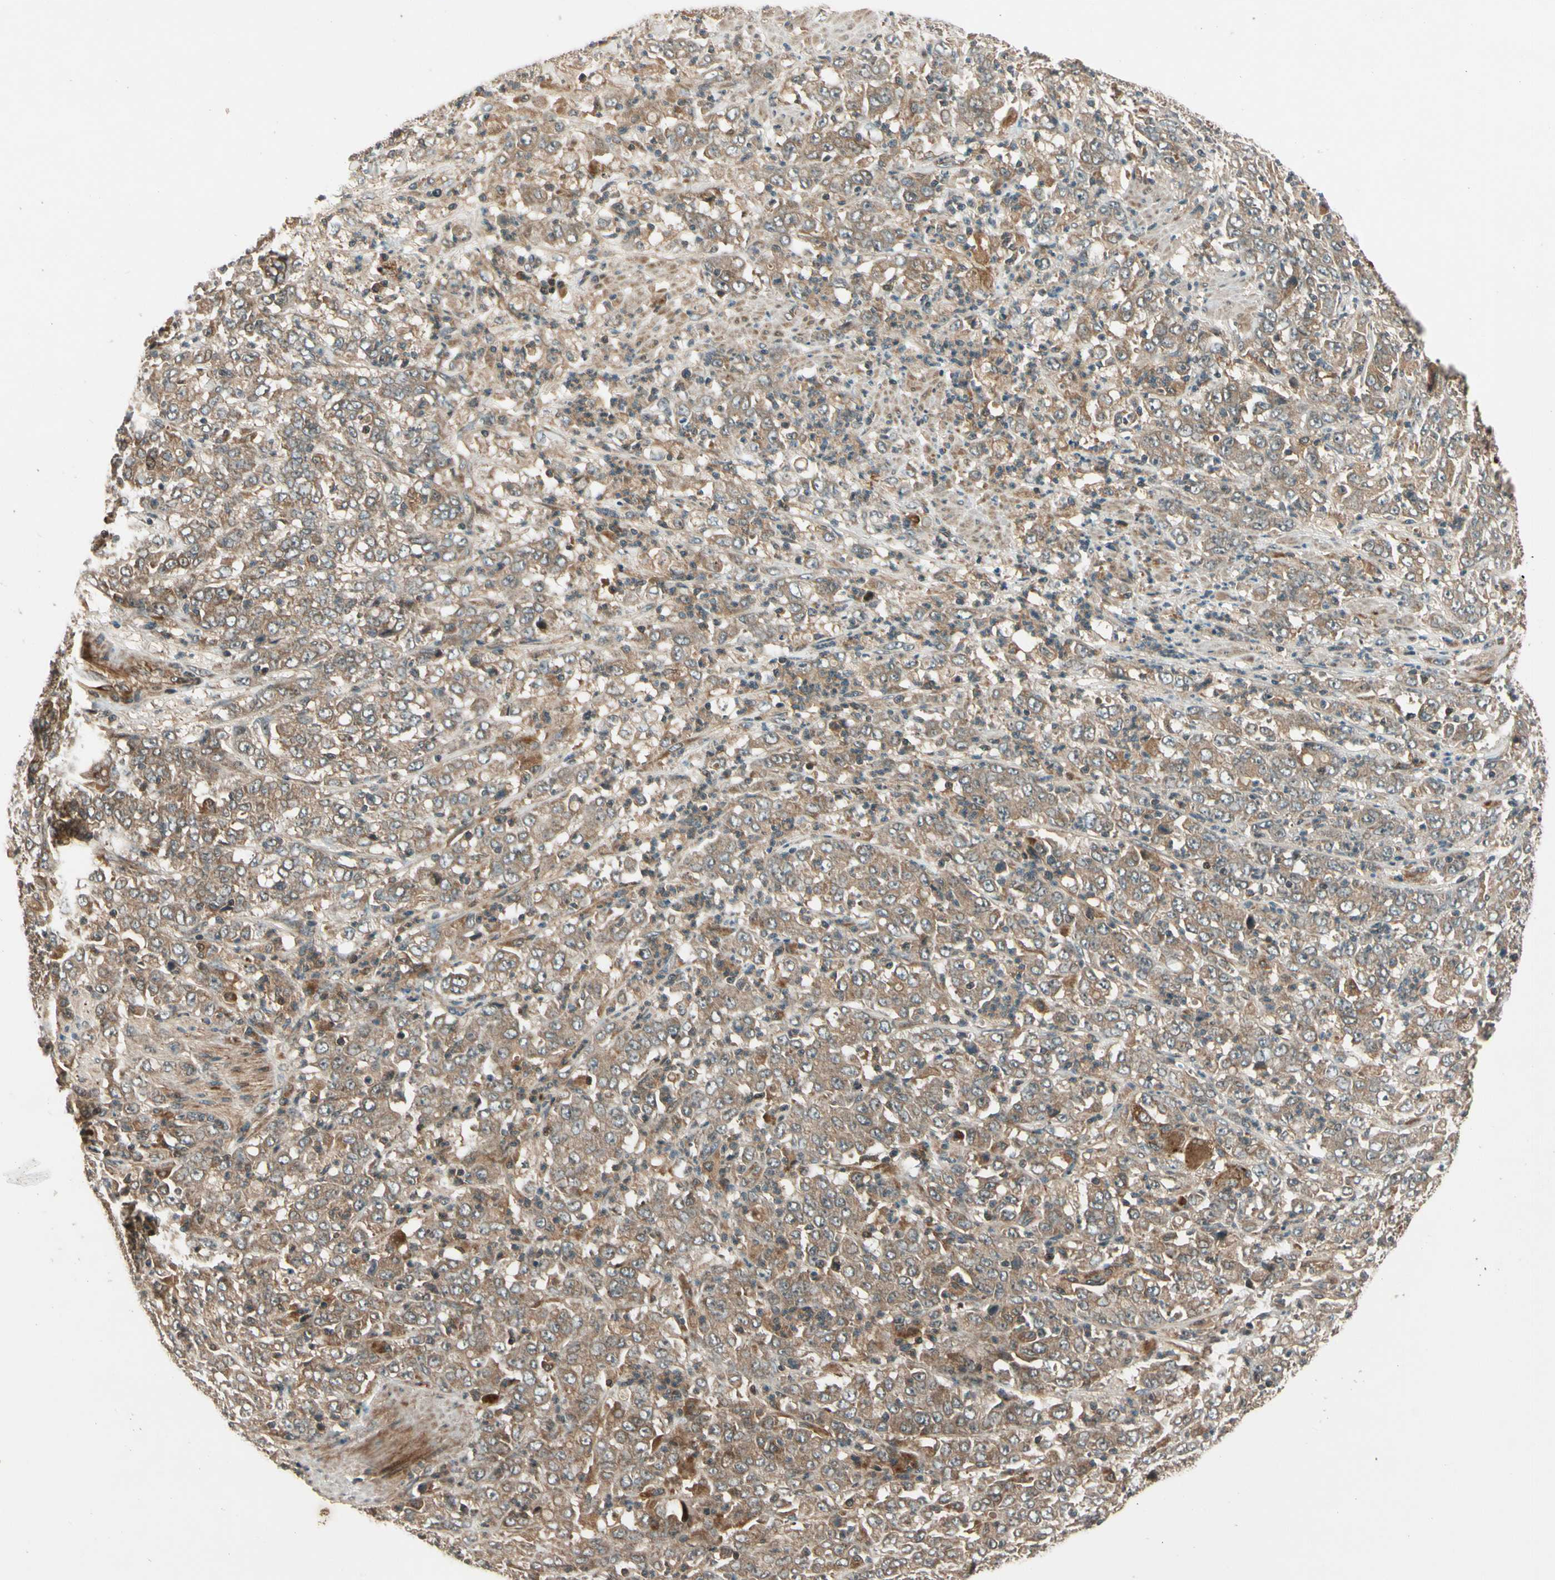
{"staining": {"intensity": "moderate", "quantity": ">75%", "location": "cytoplasmic/membranous"}, "tissue": "stomach cancer", "cell_type": "Tumor cells", "image_type": "cancer", "snomed": [{"axis": "morphology", "description": "Adenocarcinoma, NOS"}, {"axis": "topography", "description": "Stomach, lower"}], "caption": "Immunohistochemistry (IHC) (DAB) staining of stomach cancer exhibits moderate cytoplasmic/membranous protein staining in about >75% of tumor cells.", "gene": "ACVR1C", "patient": {"sex": "female", "age": 71}}